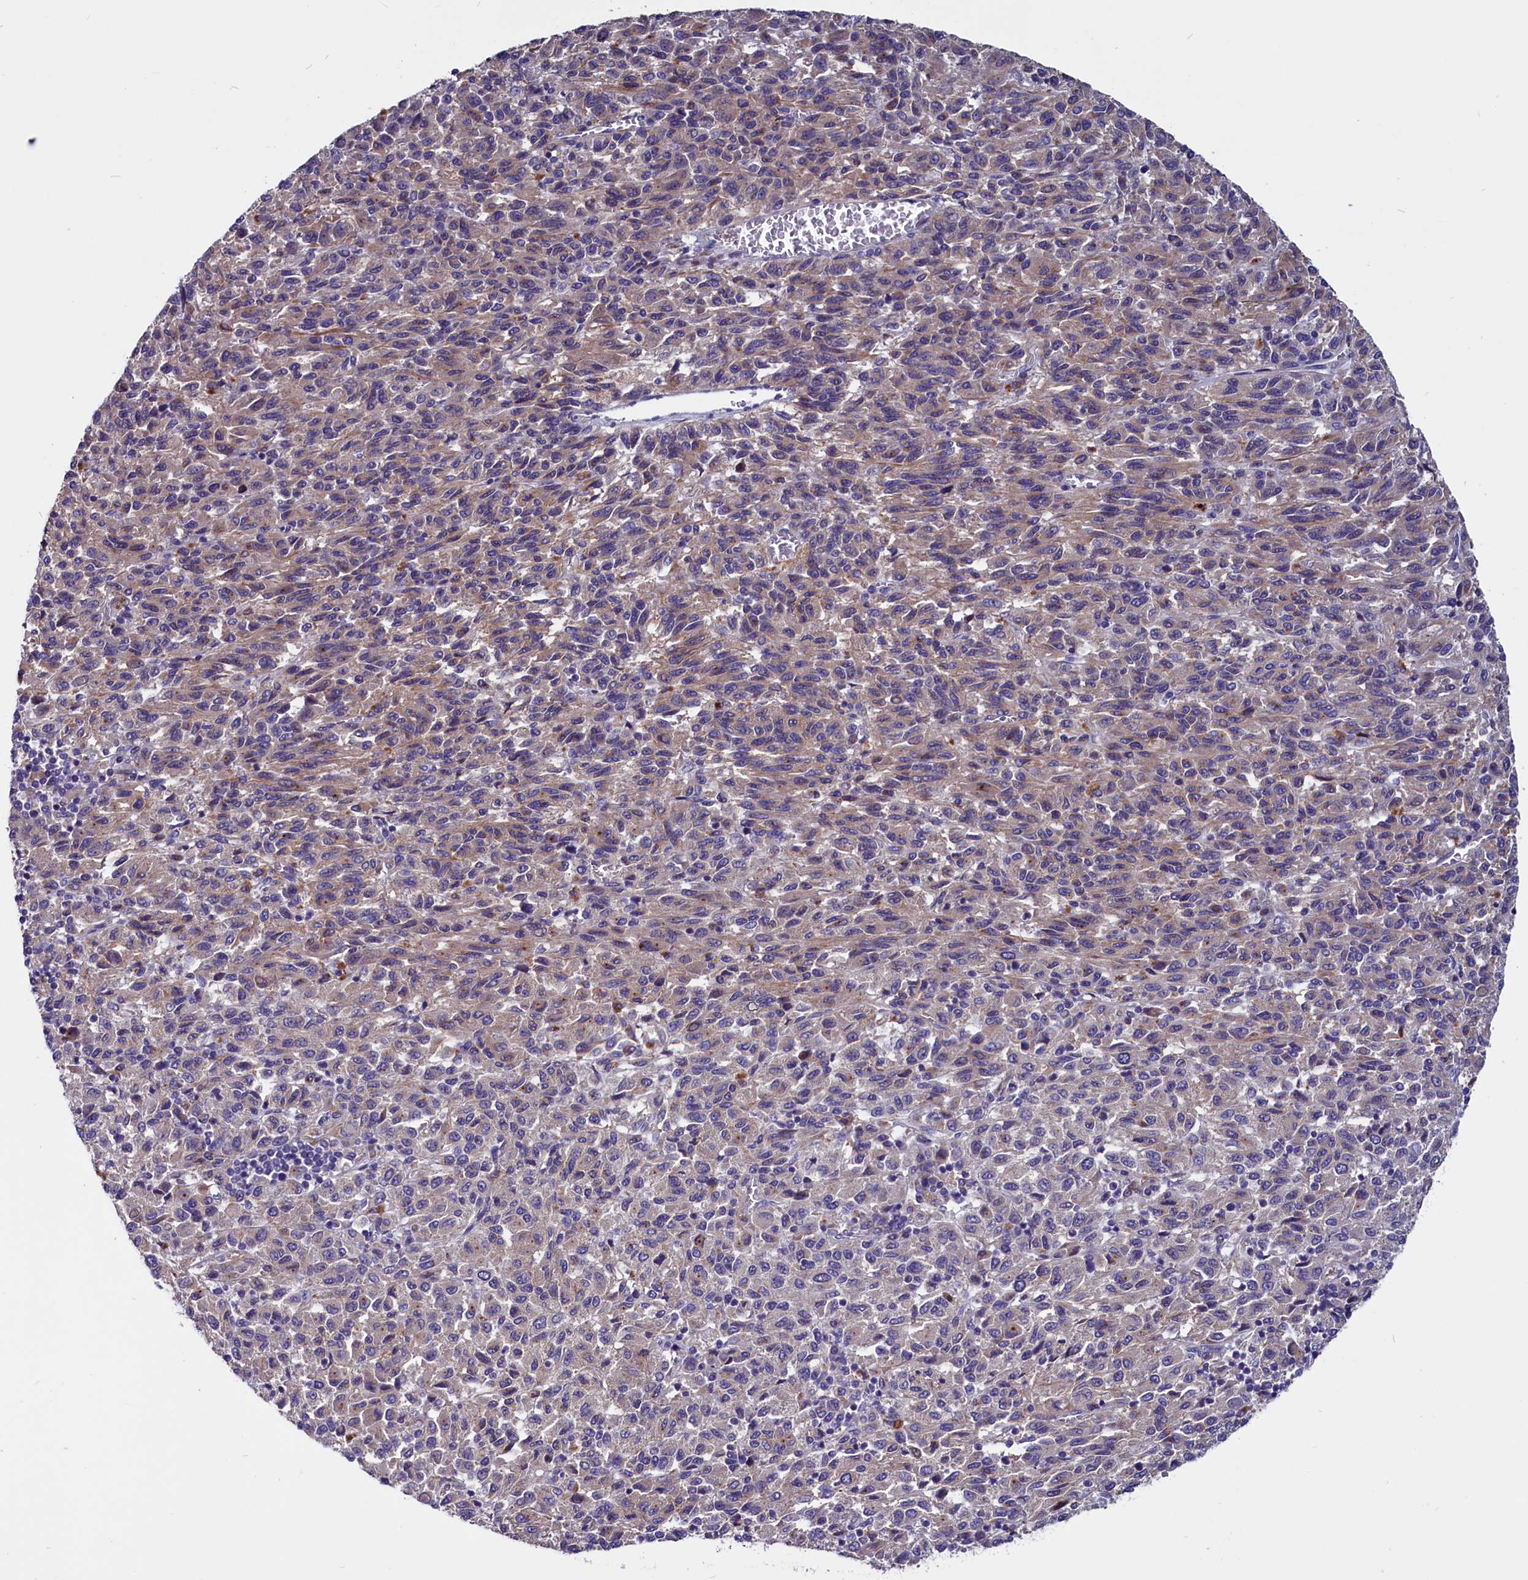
{"staining": {"intensity": "weak", "quantity": "25%-75%", "location": "cytoplasmic/membranous"}, "tissue": "melanoma", "cell_type": "Tumor cells", "image_type": "cancer", "snomed": [{"axis": "morphology", "description": "Malignant melanoma, Metastatic site"}, {"axis": "topography", "description": "Lung"}], "caption": "Melanoma stained for a protein displays weak cytoplasmic/membranous positivity in tumor cells.", "gene": "CCBE1", "patient": {"sex": "male", "age": 64}}